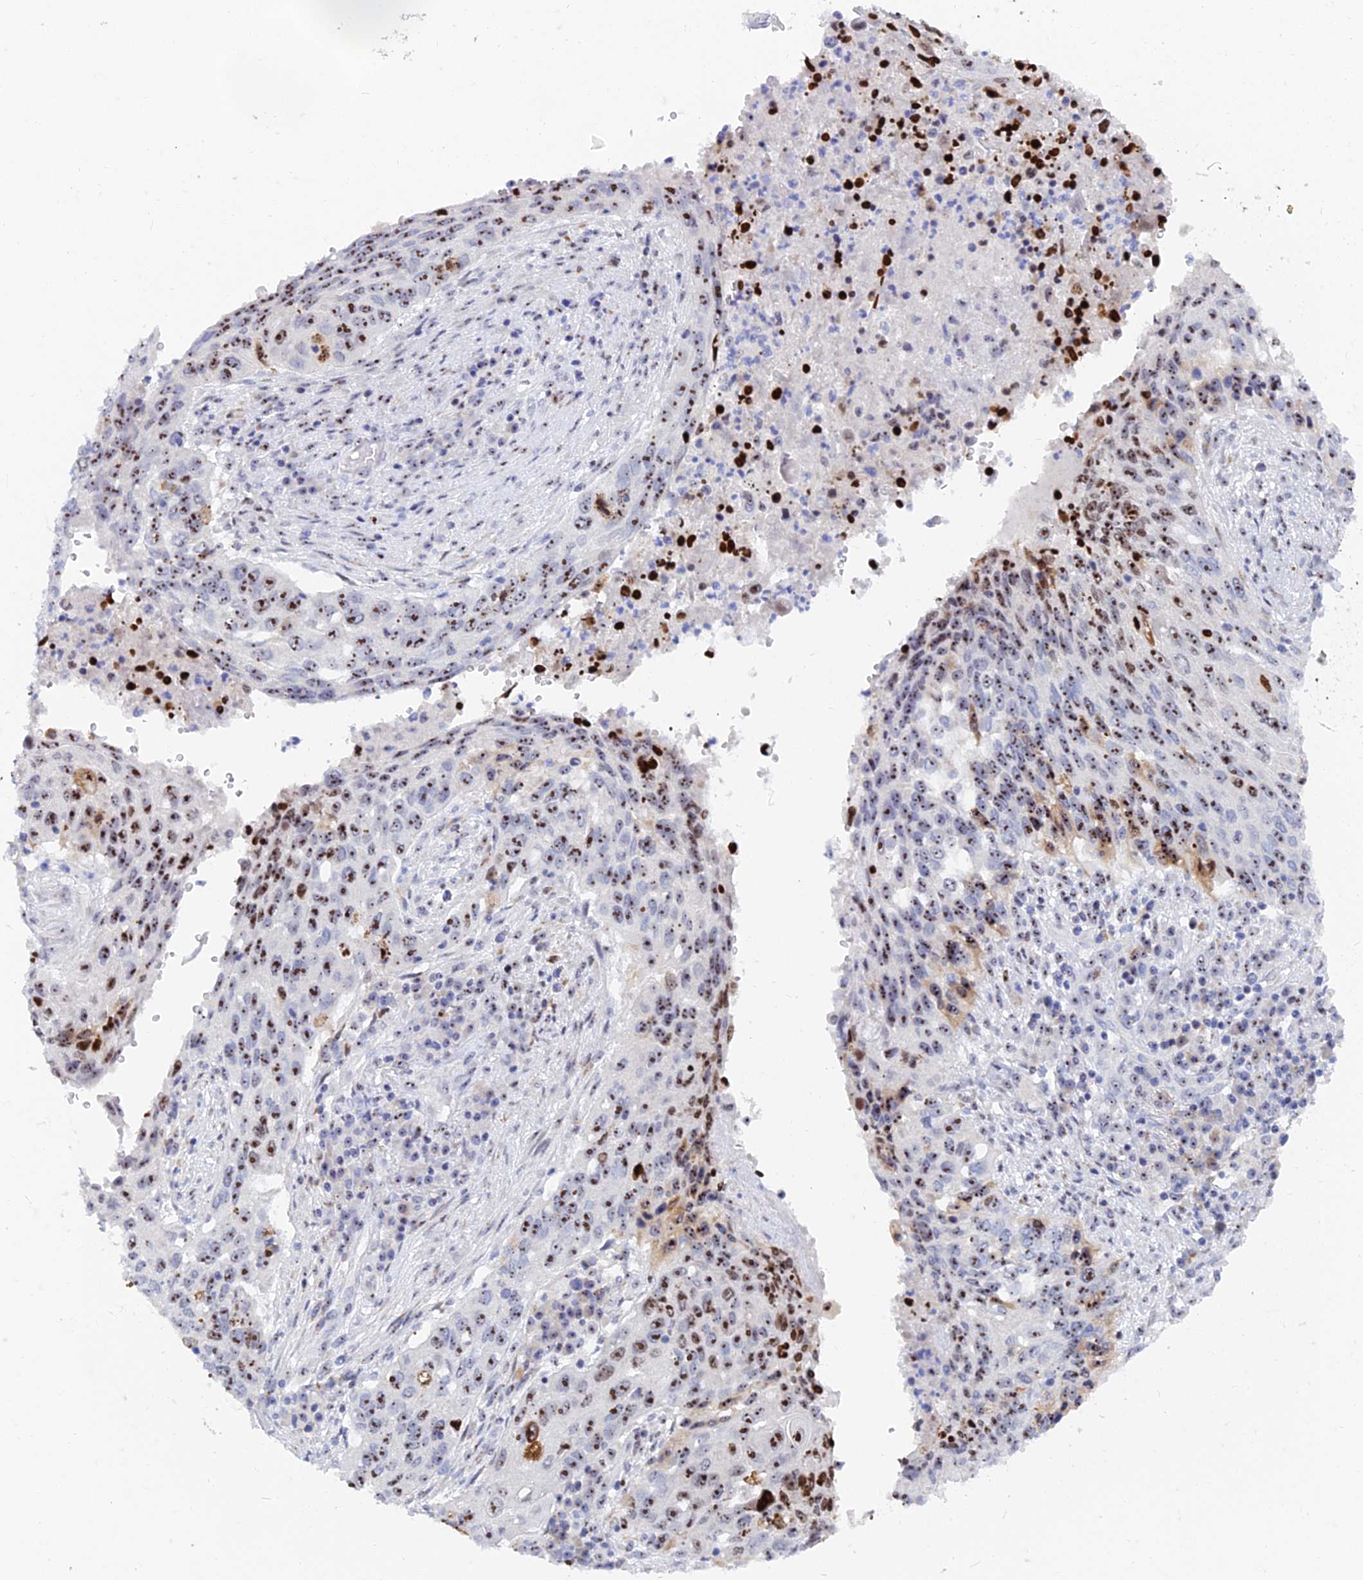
{"staining": {"intensity": "strong", "quantity": "25%-75%", "location": "nuclear"}, "tissue": "lung cancer", "cell_type": "Tumor cells", "image_type": "cancer", "snomed": [{"axis": "morphology", "description": "Squamous cell carcinoma, NOS"}, {"axis": "topography", "description": "Lung"}], "caption": "Protein expression analysis of human squamous cell carcinoma (lung) reveals strong nuclear positivity in about 25%-75% of tumor cells.", "gene": "RSL1D1", "patient": {"sex": "female", "age": 63}}